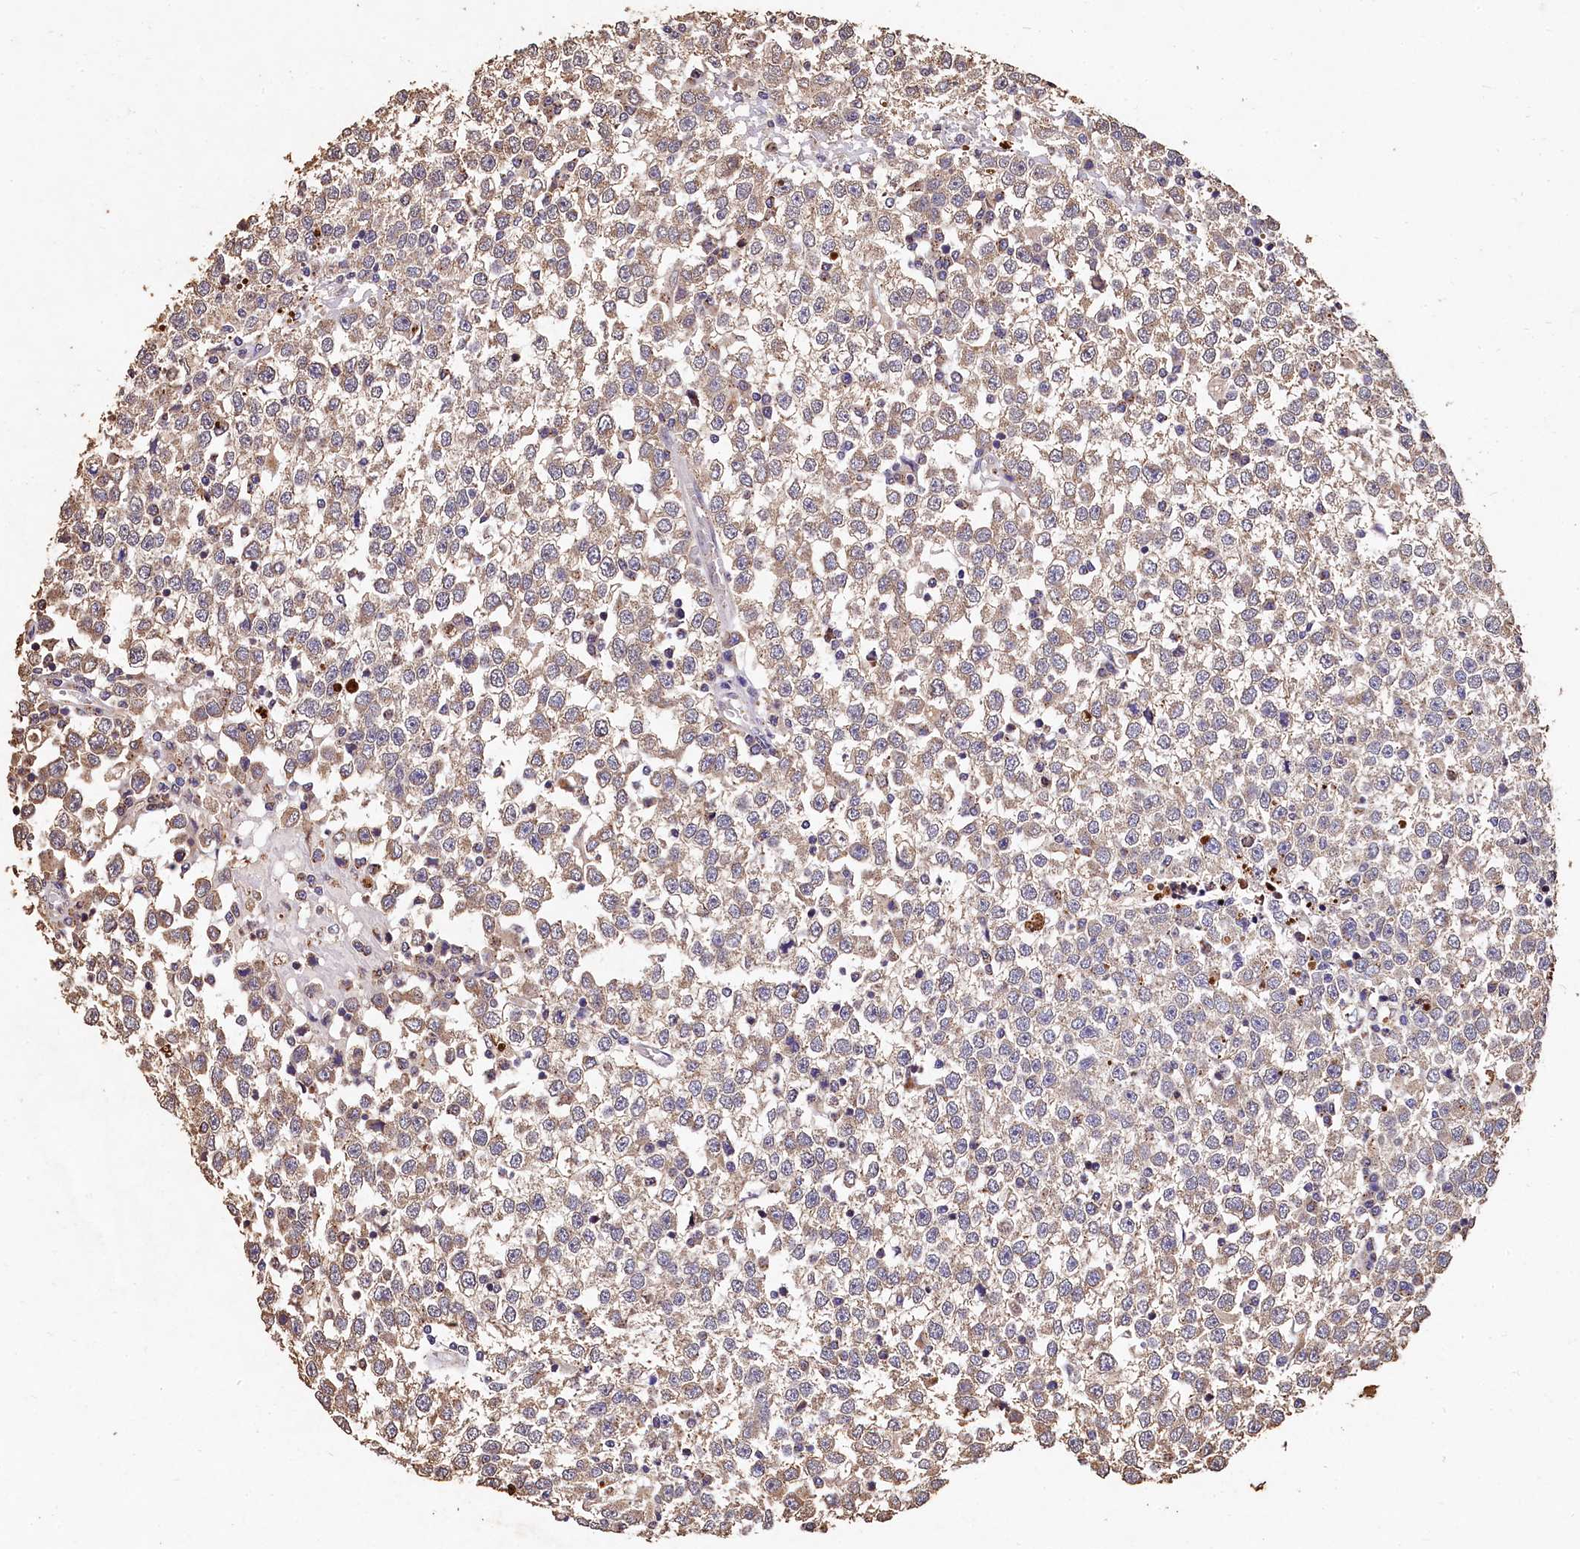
{"staining": {"intensity": "weak", "quantity": ">75%", "location": "cytoplasmic/membranous"}, "tissue": "testis cancer", "cell_type": "Tumor cells", "image_type": "cancer", "snomed": [{"axis": "morphology", "description": "Seminoma, NOS"}, {"axis": "topography", "description": "Testis"}], "caption": "High-power microscopy captured an immunohistochemistry (IHC) photomicrograph of testis cancer, revealing weak cytoplasmic/membranous positivity in about >75% of tumor cells.", "gene": "LSM4", "patient": {"sex": "male", "age": 65}}